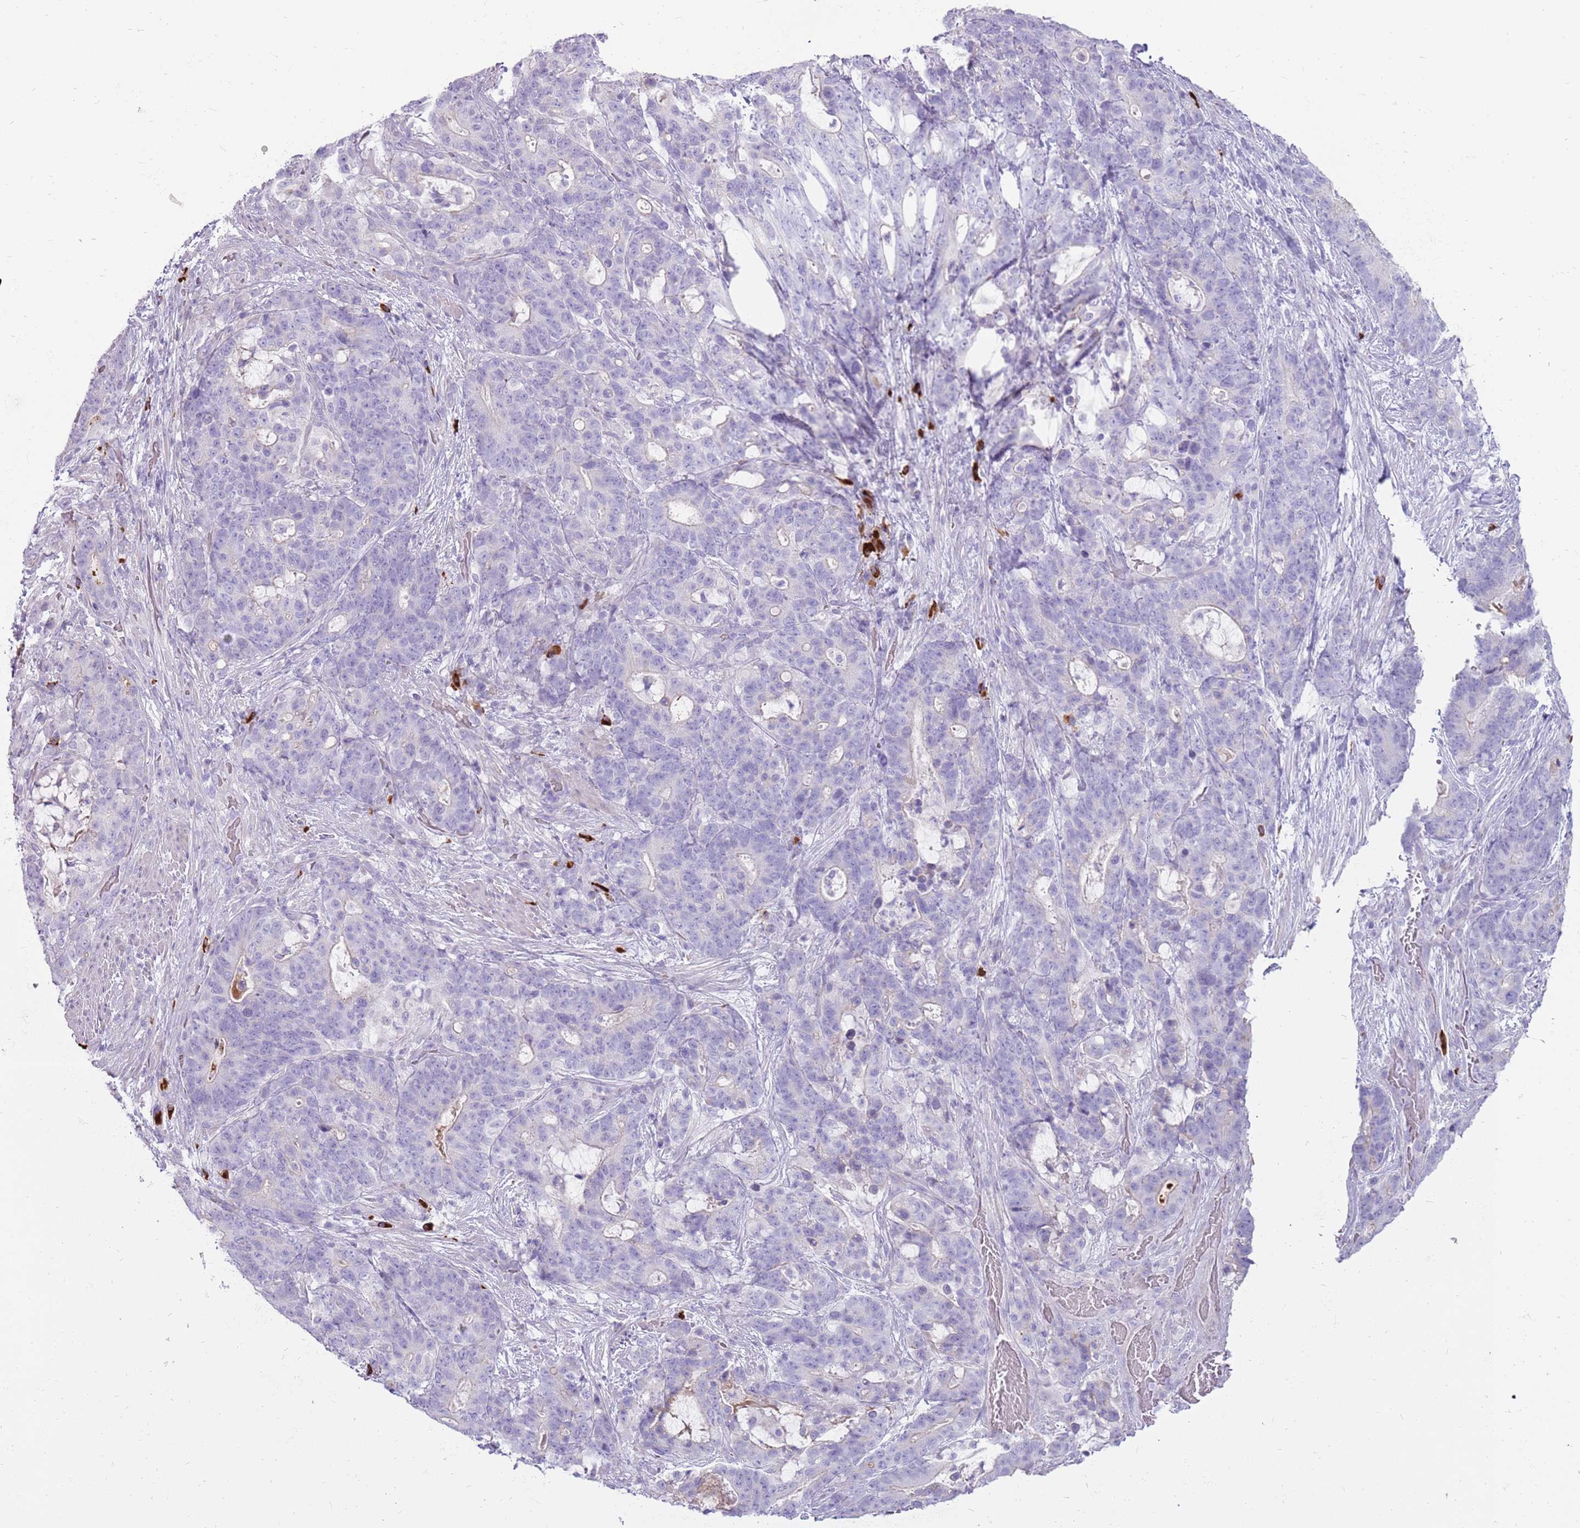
{"staining": {"intensity": "negative", "quantity": "none", "location": "none"}, "tissue": "stomach cancer", "cell_type": "Tumor cells", "image_type": "cancer", "snomed": [{"axis": "morphology", "description": "Normal tissue, NOS"}, {"axis": "morphology", "description": "Adenocarcinoma, NOS"}, {"axis": "topography", "description": "Stomach"}], "caption": "This is an immunohistochemistry micrograph of stomach cancer (adenocarcinoma). There is no positivity in tumor cells.", "gene": "MCUB", "patient": {"sex": "female", "age": 64}}